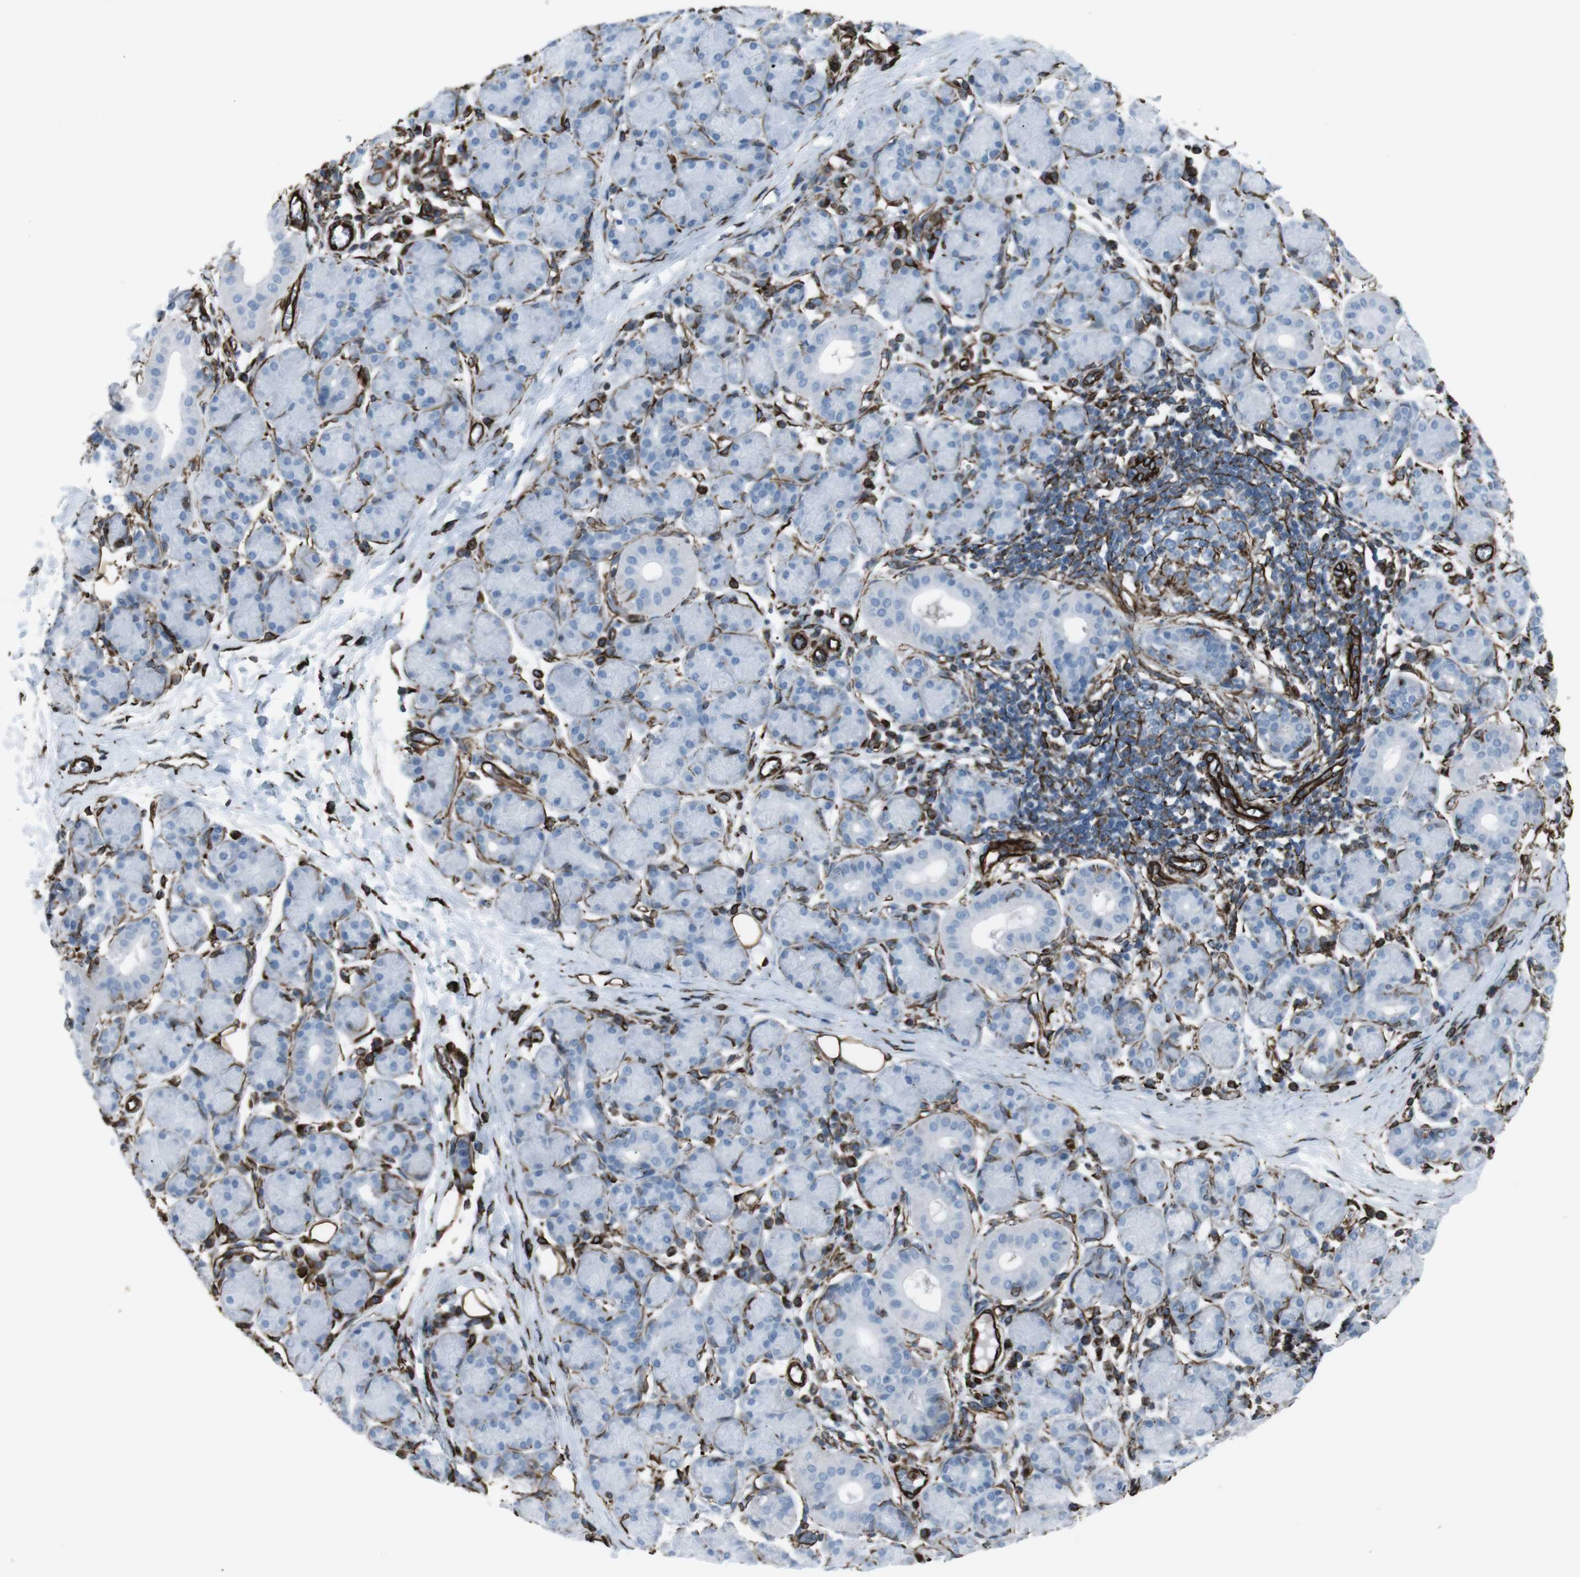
{"staining": {"intensity": "negative", "quantity": "none", "location": "none"}, "tissue": "salivary gland", "cell_type": "Glandular cells", "image_type": "normal", "snomed": [{"axis": "morphology", "description": "Normal tissue, NOS"}, {"axis": "morphology", "description": "Inflammation, NOS"}, {"axis": "topography", "description": "Lymph node"}, {"axis": "topography", "description": "Salivary gland"}], "caption": "The micrograph displays no staining of glandular cells in normal salivary gland.", "gene": "ZDHHC6", "patient": {"sex": "male", "age": 3}}